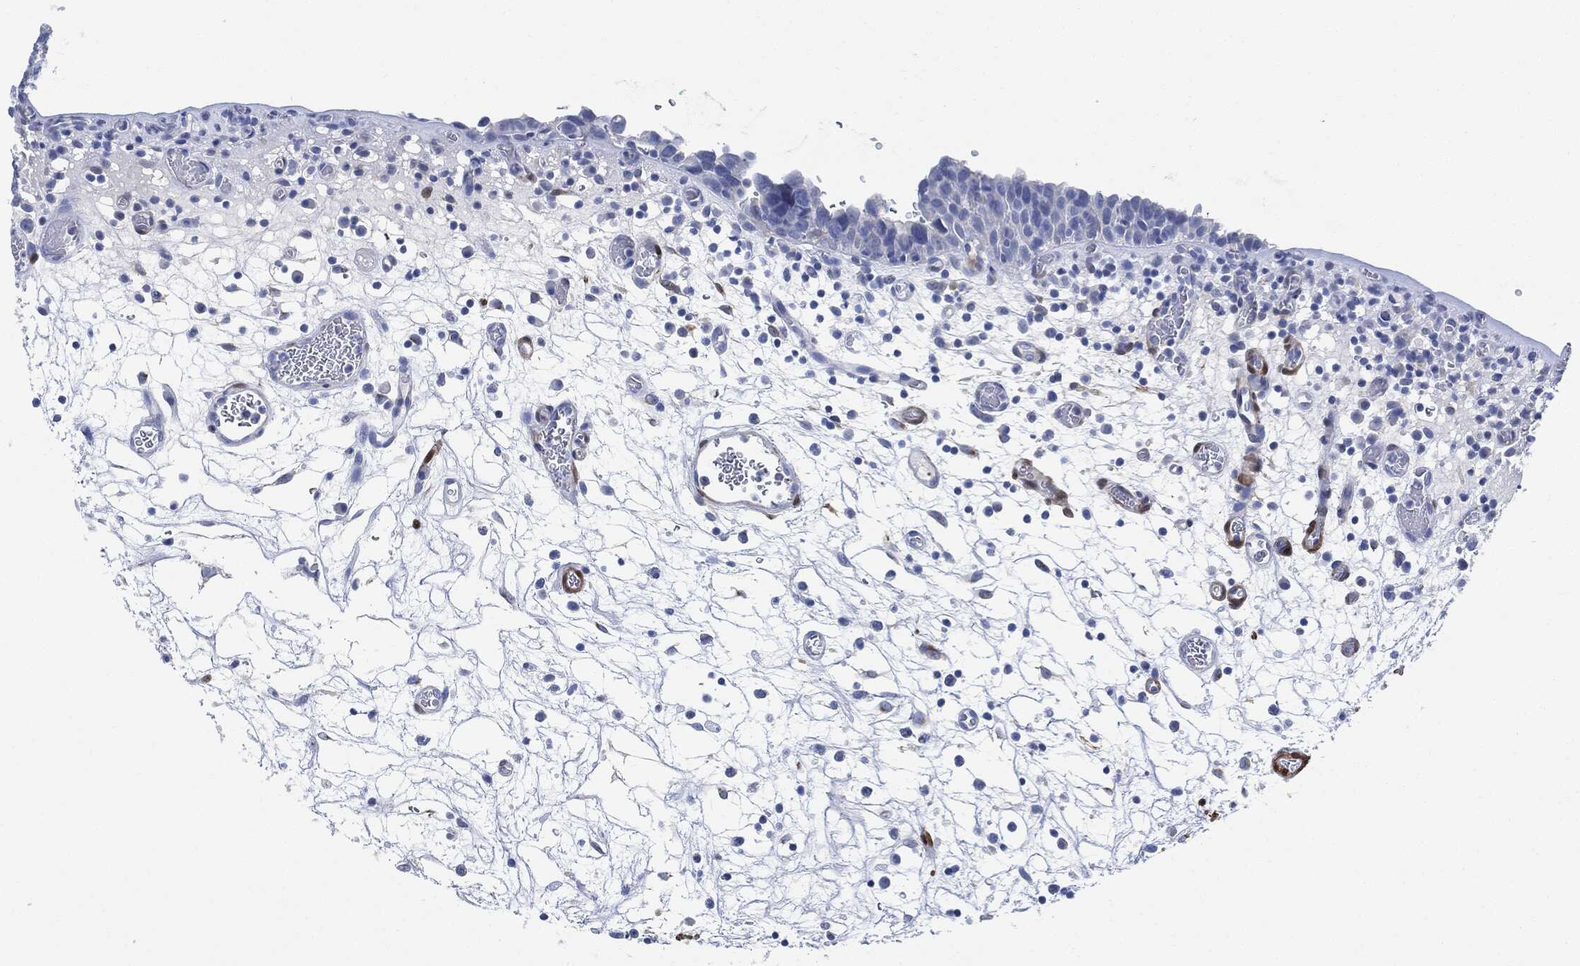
{"staining": {"intensity": "negative", "quantity": "none", "location": "none"}, "tissue": "urinary bladder", "cell_type": "Urothelial cells", "image_type": "normal", "snomed": [{"axis": "morphology", "description": "Normal tissue, NOS"}, {"axis": "topography", "description": "Urinary bladder"}], "caption": "Protein analysis of benign urinary bladder exhibits no significant expression in urothelial cells. Nuclei are stained in blue.", "gene": "TAGLN", "patient": {"sex": "male", "age": 37}}